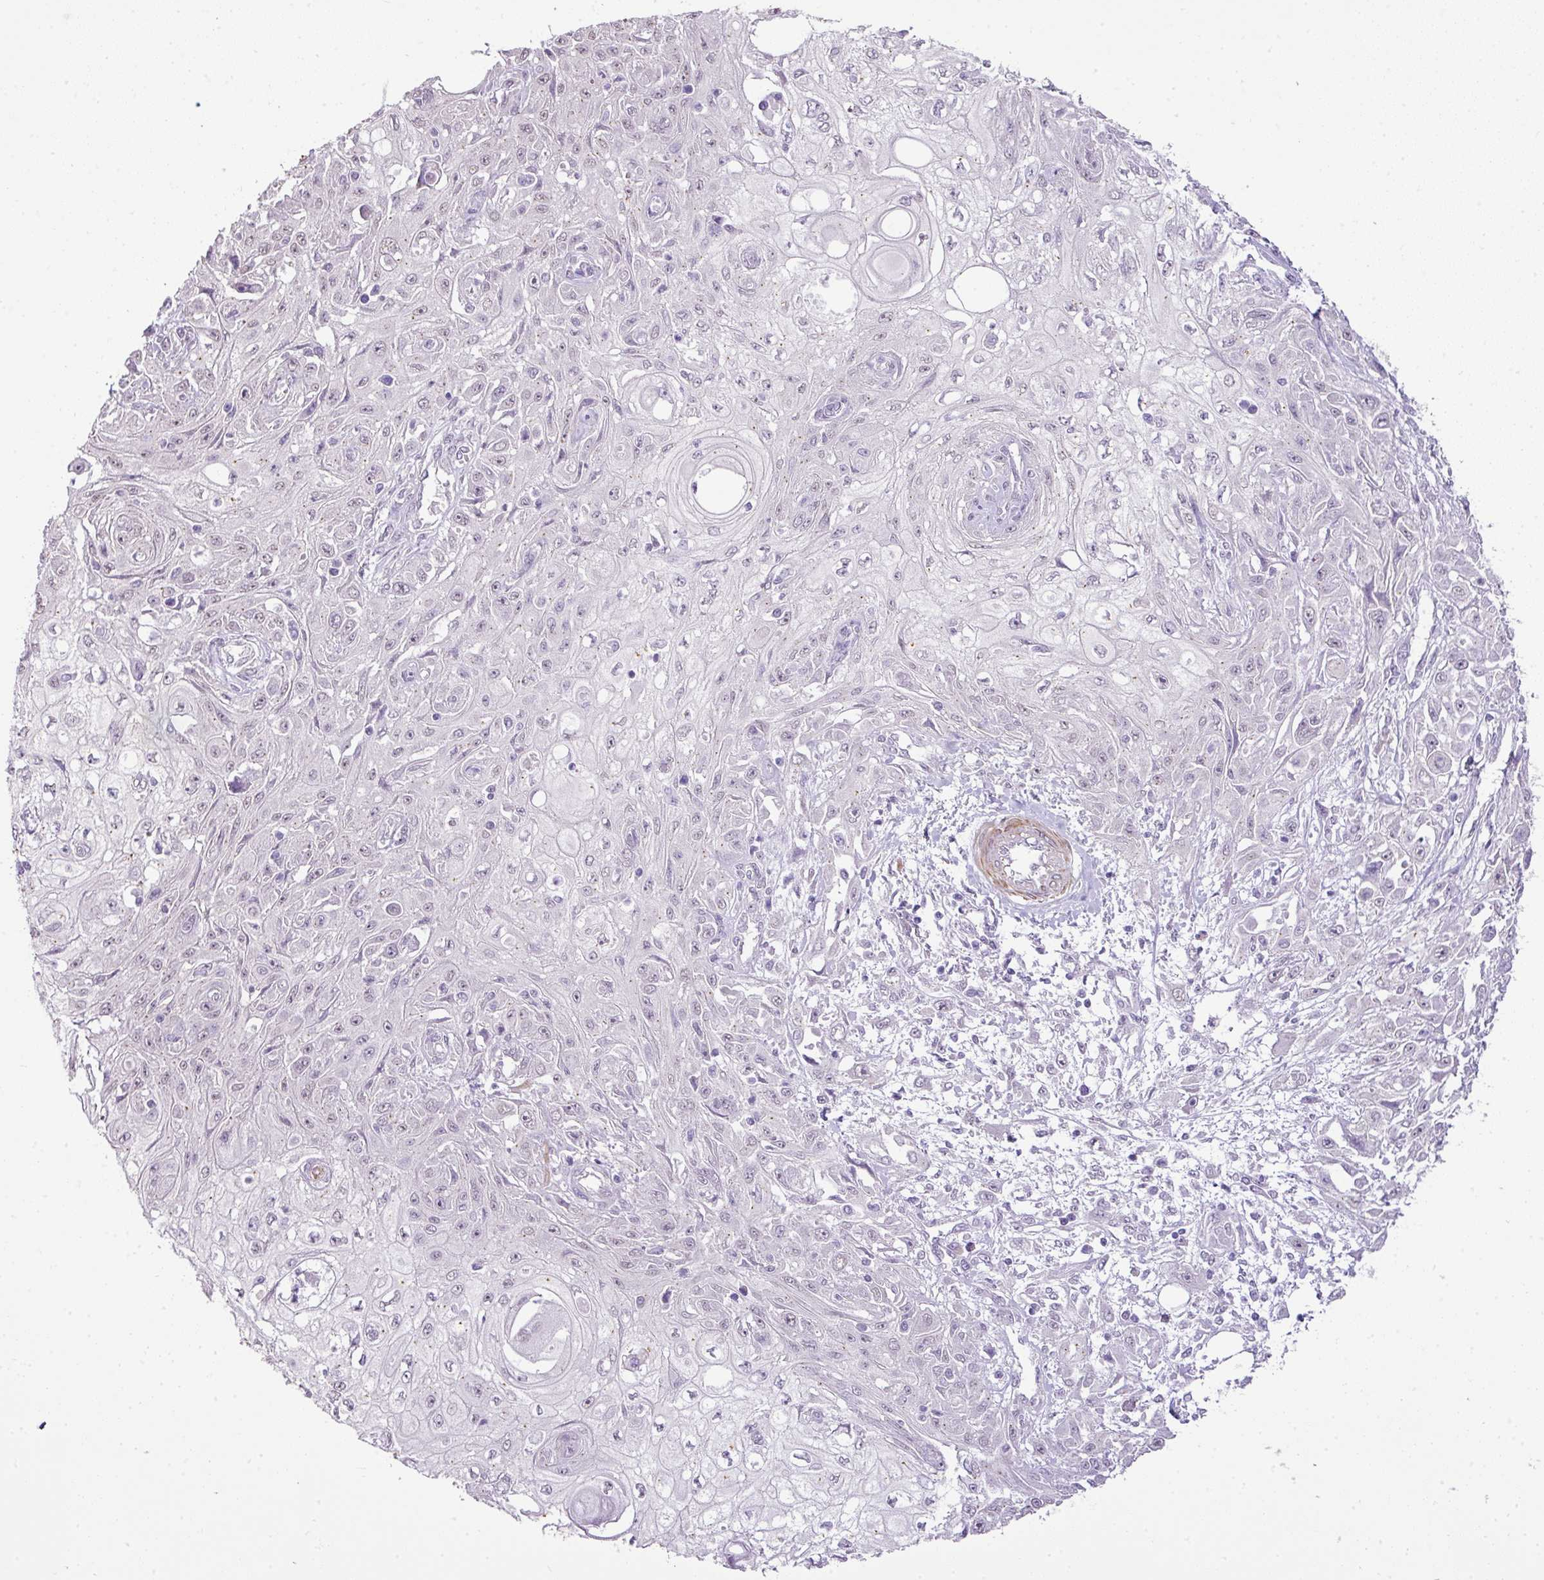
{"staining": {"intensity": "negative", "quantity": "none", "location": "none"}, "tissue": "skin cancer", "cell_type": "Tumor cells", "image_type": "cancer", "snomed": [{"axis": "morphology", "description": "Squamous cell carcinoma, NOS"}, {"axis": "morphology", "description": "Squamous cell carcinoma, metastatic, NOS"}, {"axis": "topography", "description": "Skin"}, {"axis": "topography", "description": "Lymph node"}], "caption": "Tumor cells show no significant protein expression in squamous cell carcinoma (skin).", "gene": "DIP2A", "patient": {"sex": "male", "age": 75}}